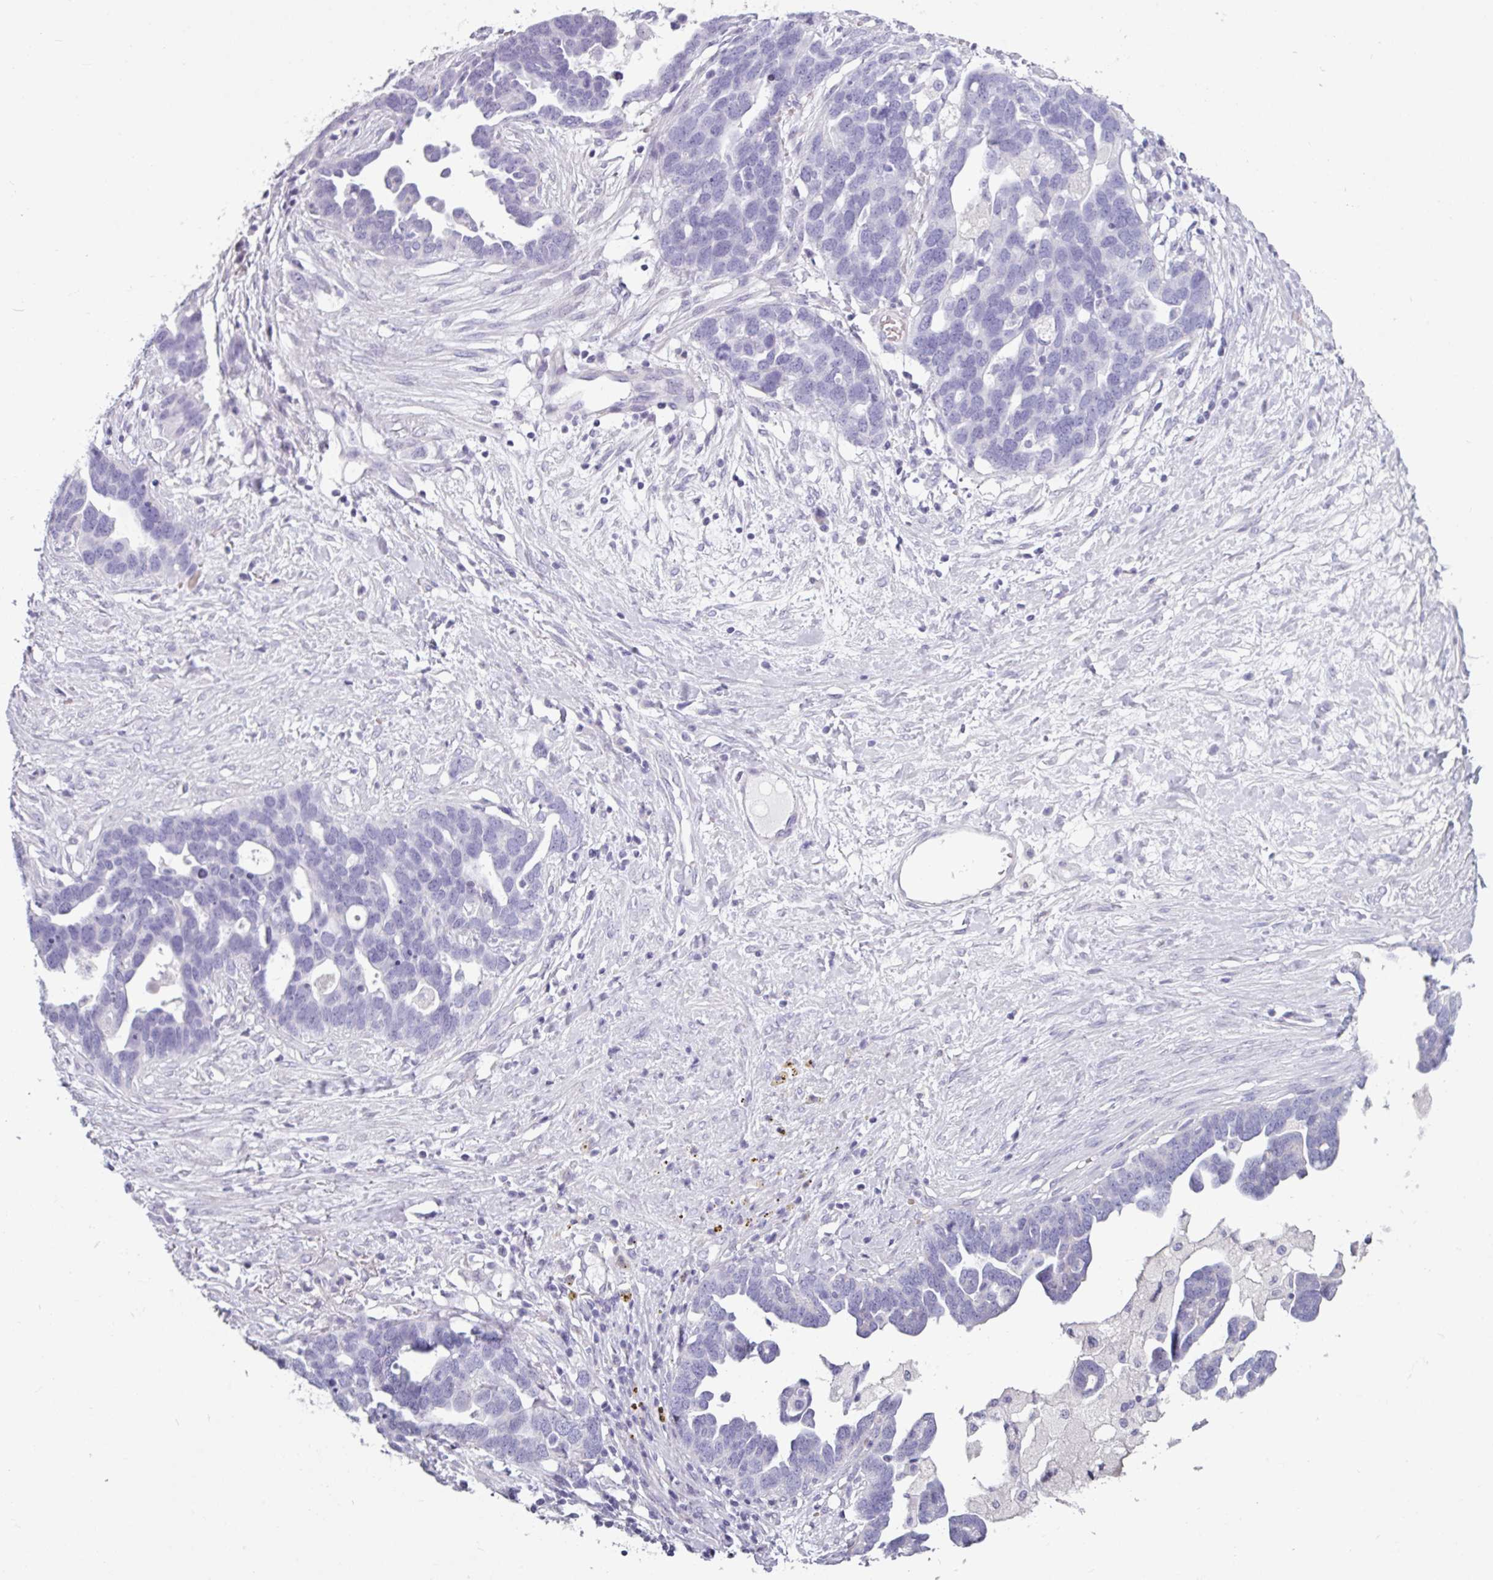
{"staining": {"intensity": "negative", "quantity": "none", "location": "none"}, "tissue": "ovarian cancer", "cell_type": "Tumor cells", "image_type": "cancer", "snomed": [{"axis": "morphology", "description": "Cystadenocarcinoma, serous, NOS"}, {"axis": "topography", "description": "Ovary"}], "caption": "A photomicrograph of human ovarian cancer is negative for staining in tumor cells.", "gene": "CLCA1", "patient": {"sex": "female", "age": 54}}